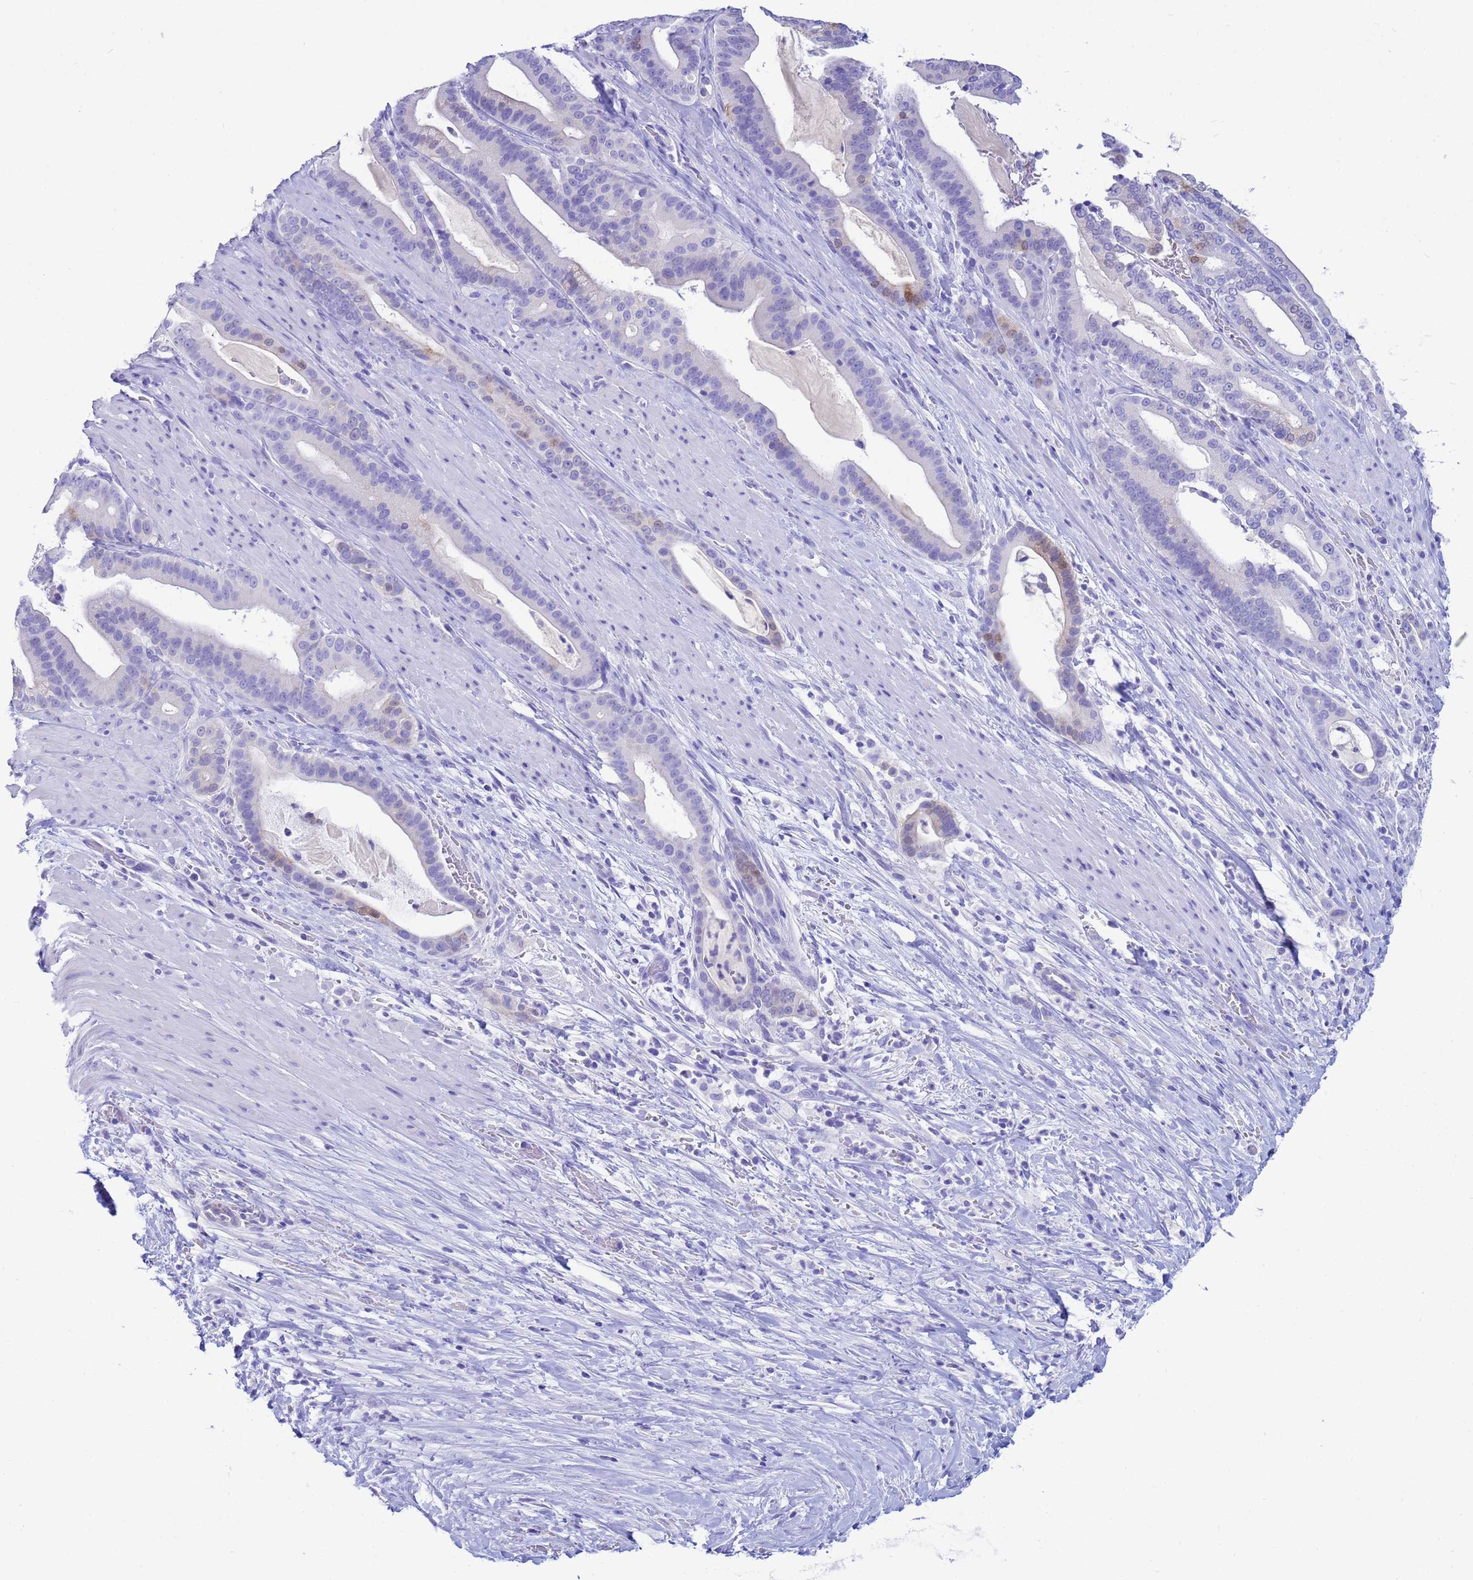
{"staining": {"intensity": "weak", "quantity": "<25%", "location": "nuclear"}, "tissue": "pancreatic cancer", "cell_type": "Tumor cells", "image_type": "cancer", "snomed": [{"axis": "morphology", "description": "Adenocarcinoma, NOS"}, {"axis": "topography", "description": "Pancreas"}], "caption": "A histopathology image of pancreatic cancer stained for a protein reveals no brown staining in tumor cells. (DAB immunohistochemistry visualized using brightfield microscopy, high magnification).", "gene": "AKR1C2", "patient": {"sex": "male", "age": 63}}